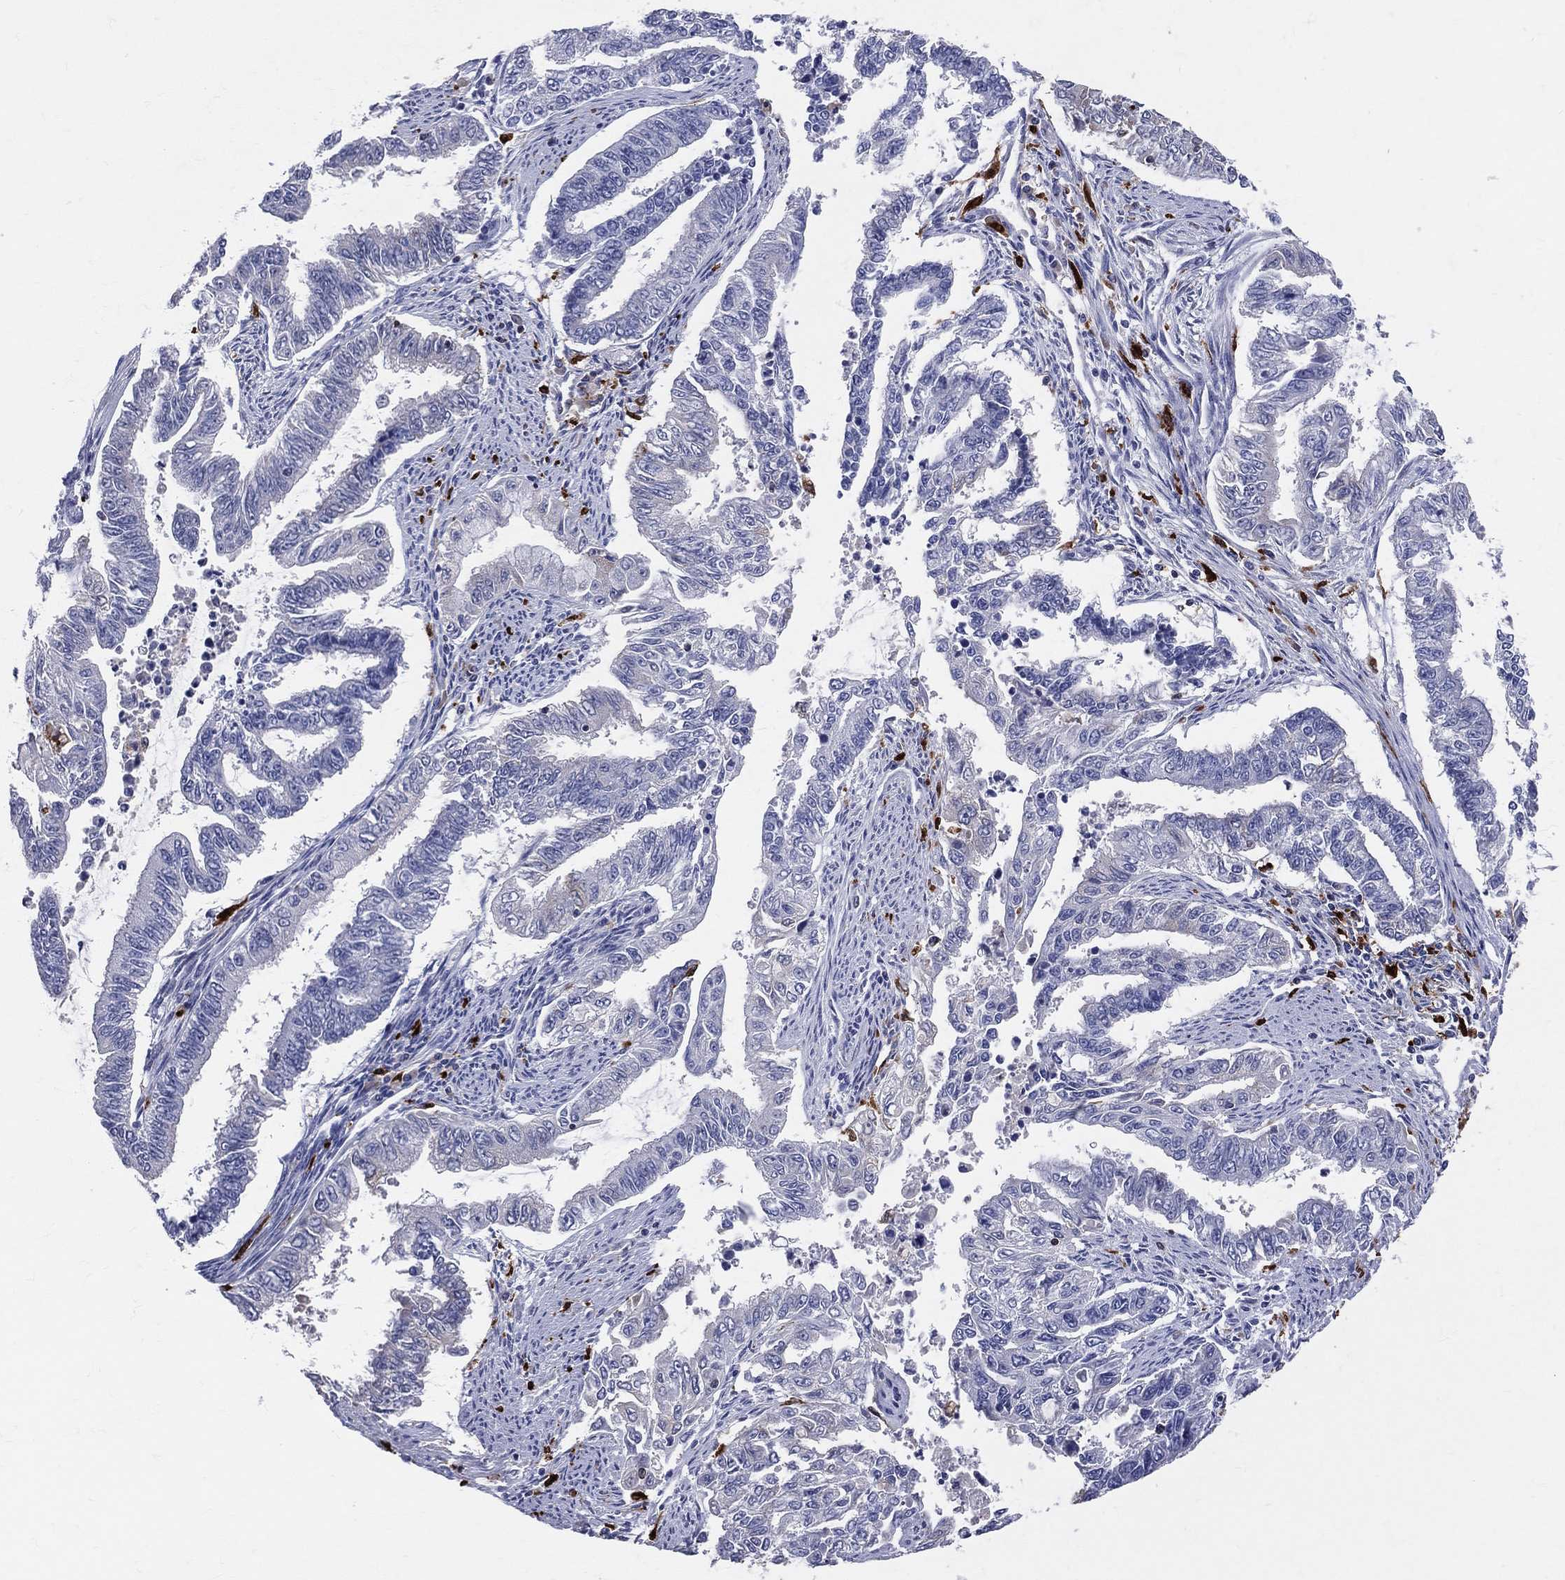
{"staining": {"intensity": "negative", "quantity": "none", "location": "none"}, "tissue": "endometrial cancer", "cell_type": "Tumor cells", "image_type": "cancer", "snomed": [{"axis": "morphology", "description": "Adenocarcinoma, NOS"}, {"axis": "topography", "description": "Uterus"}], "caption": "A histopathology image of endometrial cancer (adenocarcinoma) stained for a protein reveals no brown staining in tumor cells.", "gene": "CD74", "patient": {"sex": "female", "age": 59}}